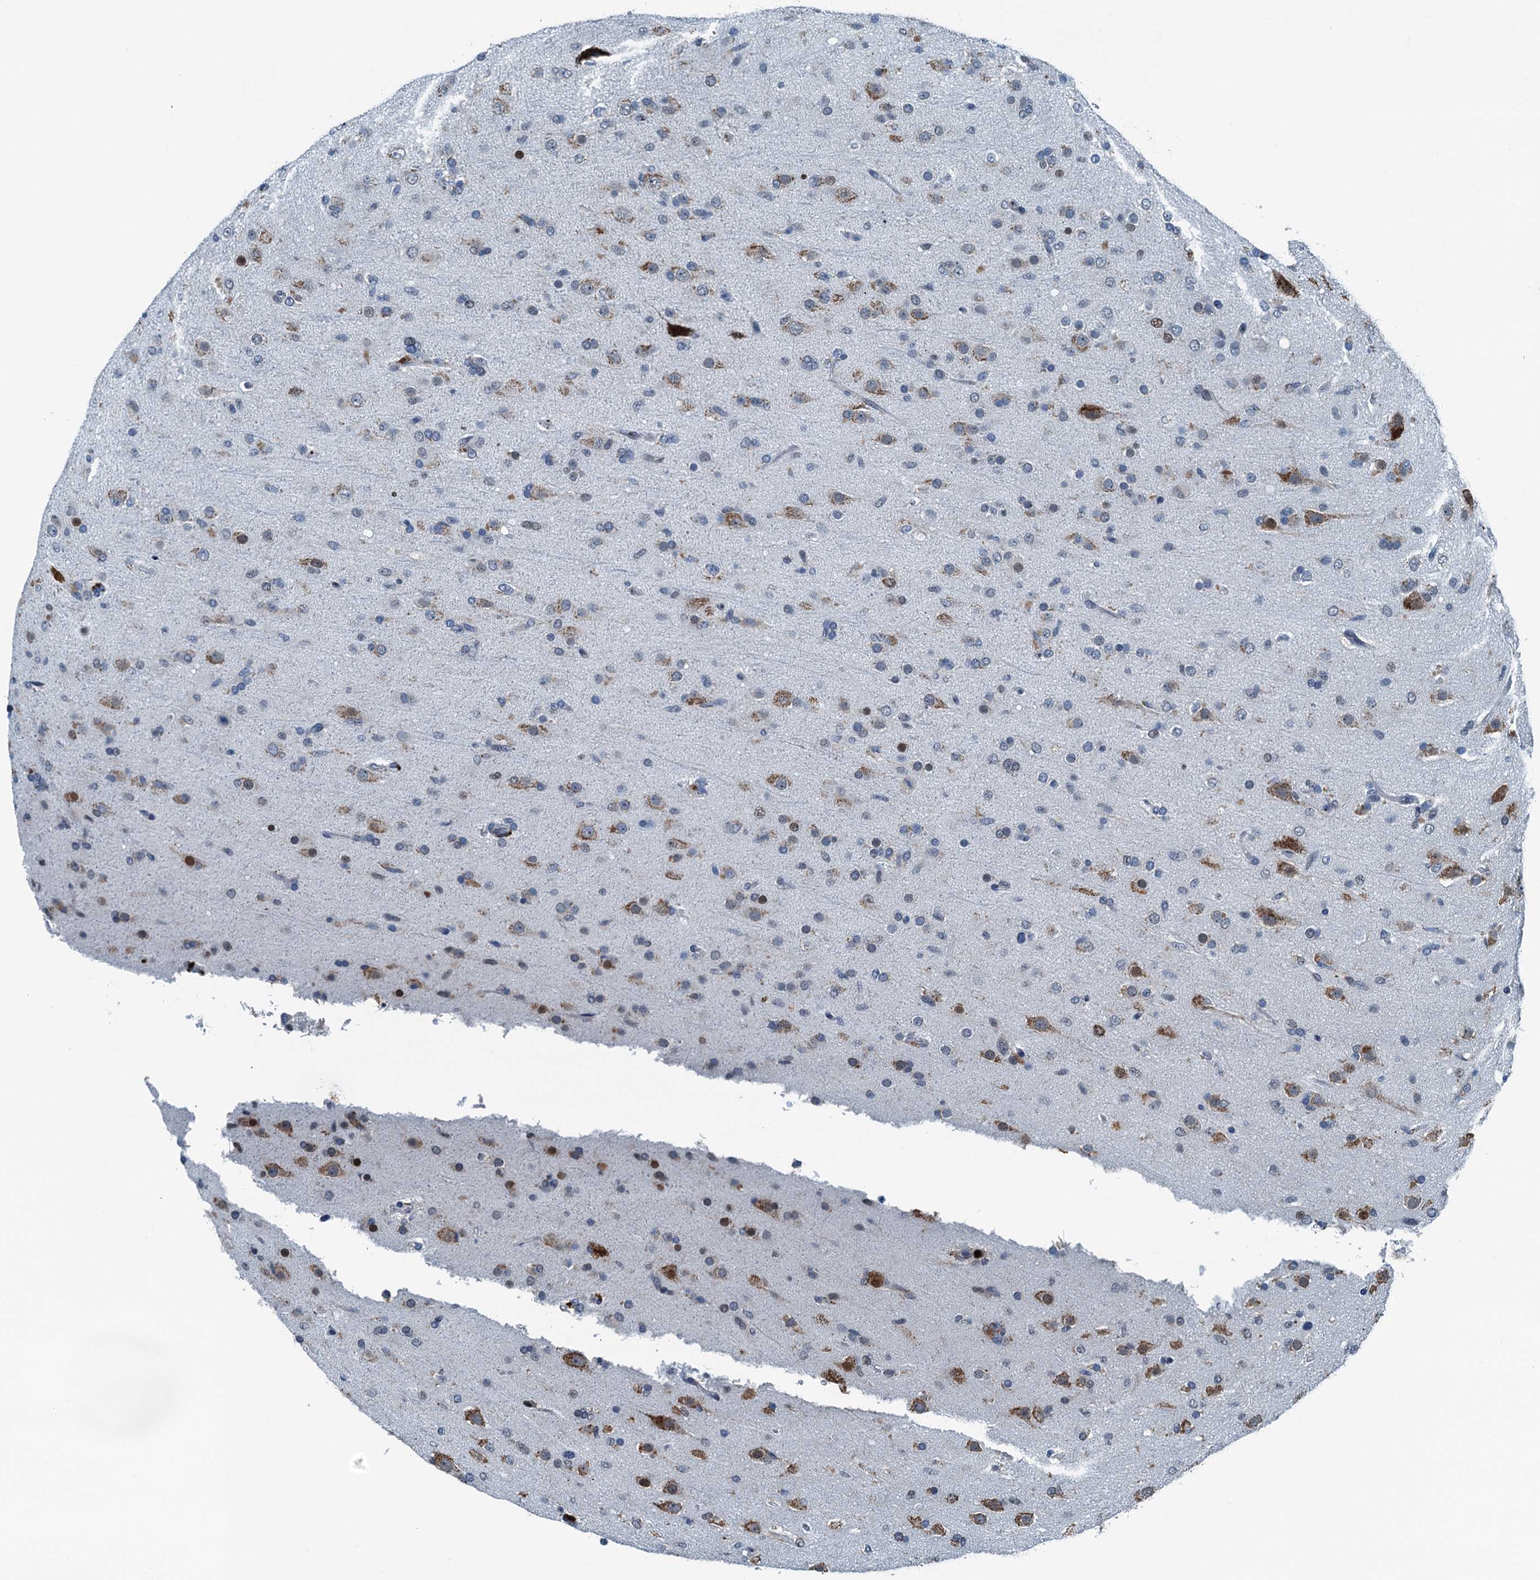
{"staining": {"intensity": "weak", "quantity": "25%-75%", "location": "cytoplasmic/membranous"}, "tissue": "glioma", "cell_type": "Tumor cells", "image_type": "cancer", "snomed": [{"axis": "morphology", "description": "Glioma, malignant, Low grade"}, {"axis": "topography", "description": "Brain"}], "caption": "This photomicrograph shows immunohistochemistry staining of human glioma, with low weak cytoplasmic/membranous expression in approximately 25%-75% of tumor cells.", "gene": "TAMALIN", "patient": {"sex": "male", "age": 65}}